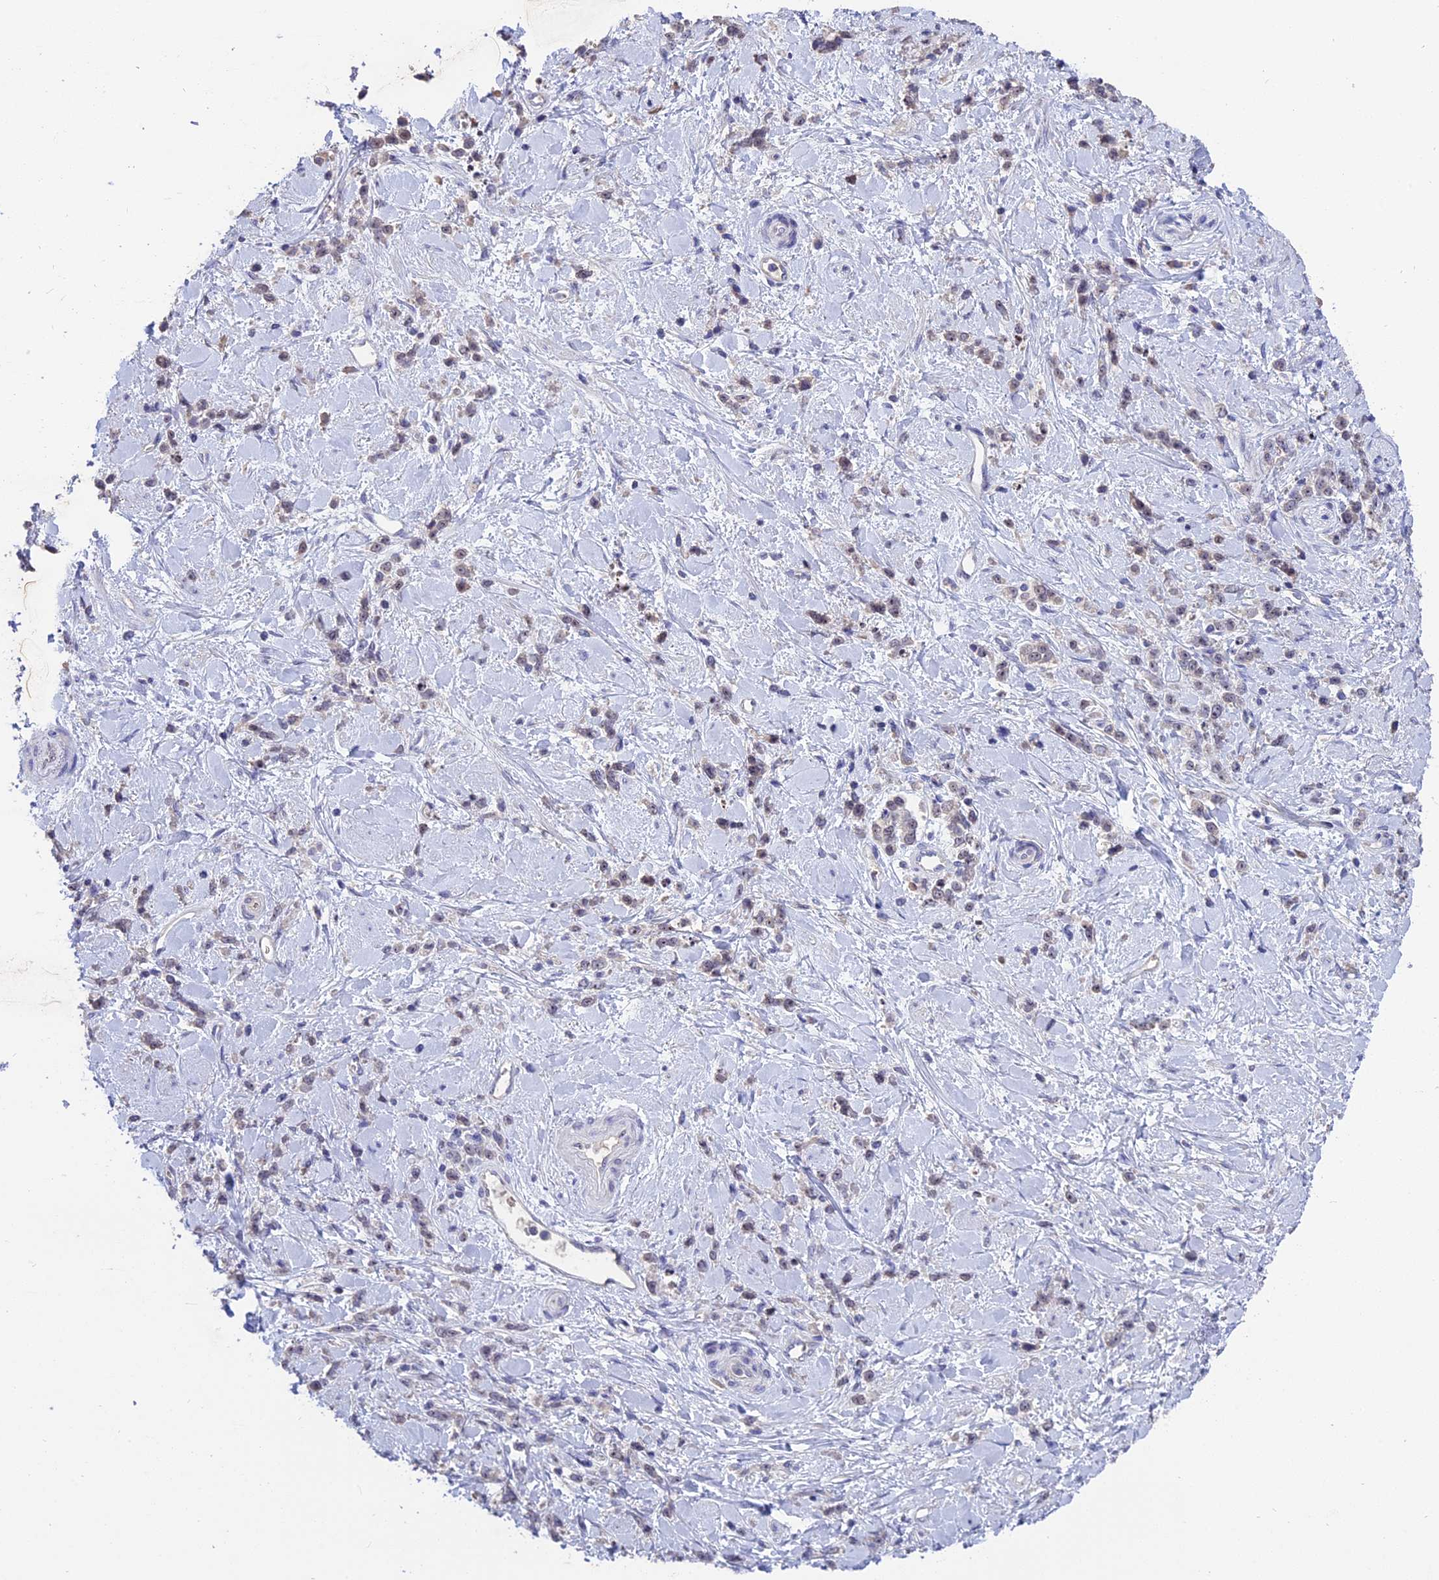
{"staining": {"intensity": "weak", "quantity": "25%-75%", "location": "nuclear"}, "tissue": "stomach cancer", "cell_type": "Tumor cells", "image_type": "cancer", "snomed": [{"axis": "morphology", "description": "Adenocarcinoma, NOS"}, {"axis": "topography", "description": "Stomach"}], "caption": "Stomach cancer (adenocarcinoma) stained with a brown dye reveals weak nuclear positive staining in about 25%-75% of tumor cells.", "gene": "KNOP1", "patient": {"sex": "female", "age": 60}}